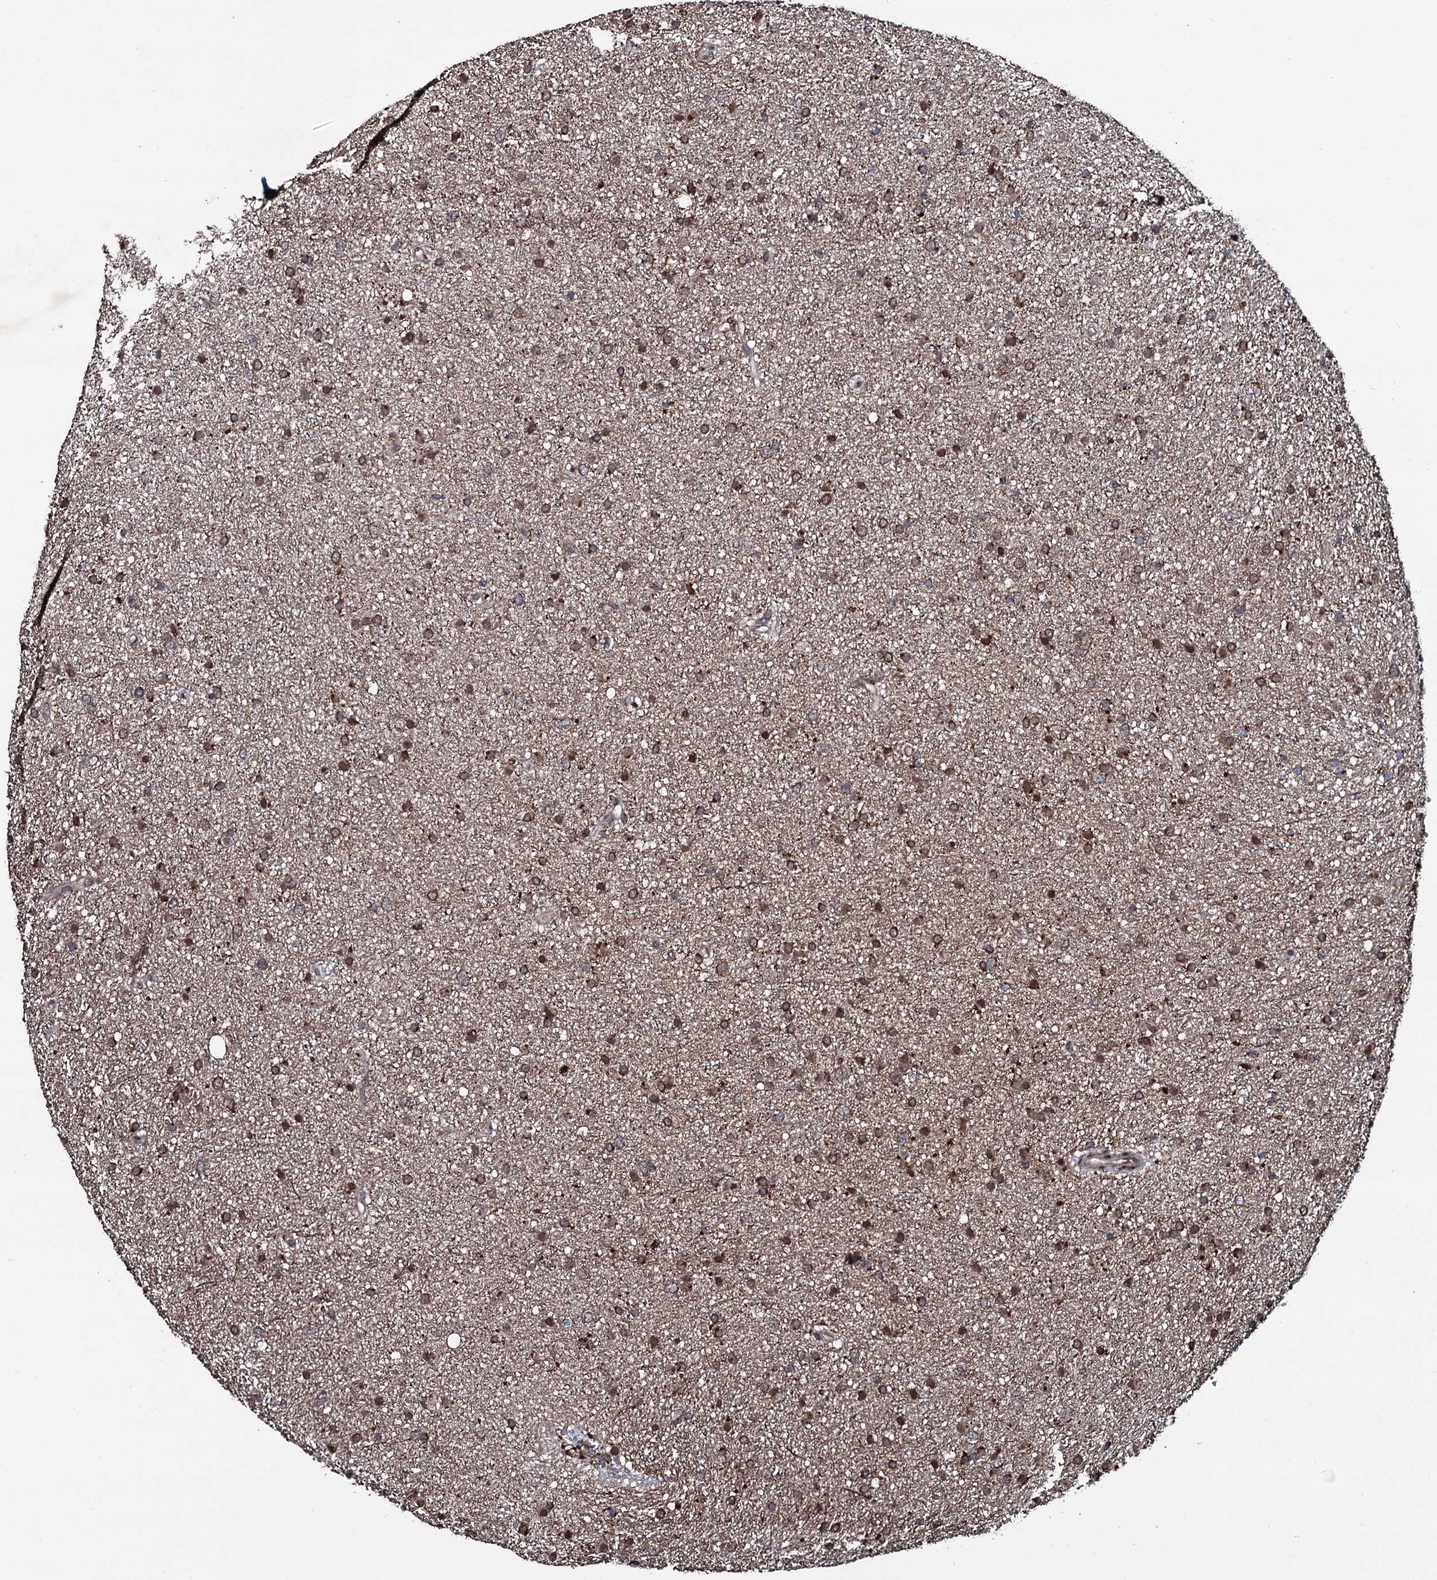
{"staining": {"intensity": "moderate", "quantity": ">75%", "location": "nuclear"}, "tissue": "glioma", "cell_type": "Tumor cells", "image_type": "cancer", "snomed": [{"axis": "morphology", "description": "Glioma, malignant, Low grade"}, {"axis": "topography", "description": "Cerebral cortex"}], "caption": "Glioma stained with DAB IHC shows medium levels of moderate nuclear staining in about >75% of tumor cells.", "gene": "MRPS31", "patient": {"sex": "female", "age": 39}}